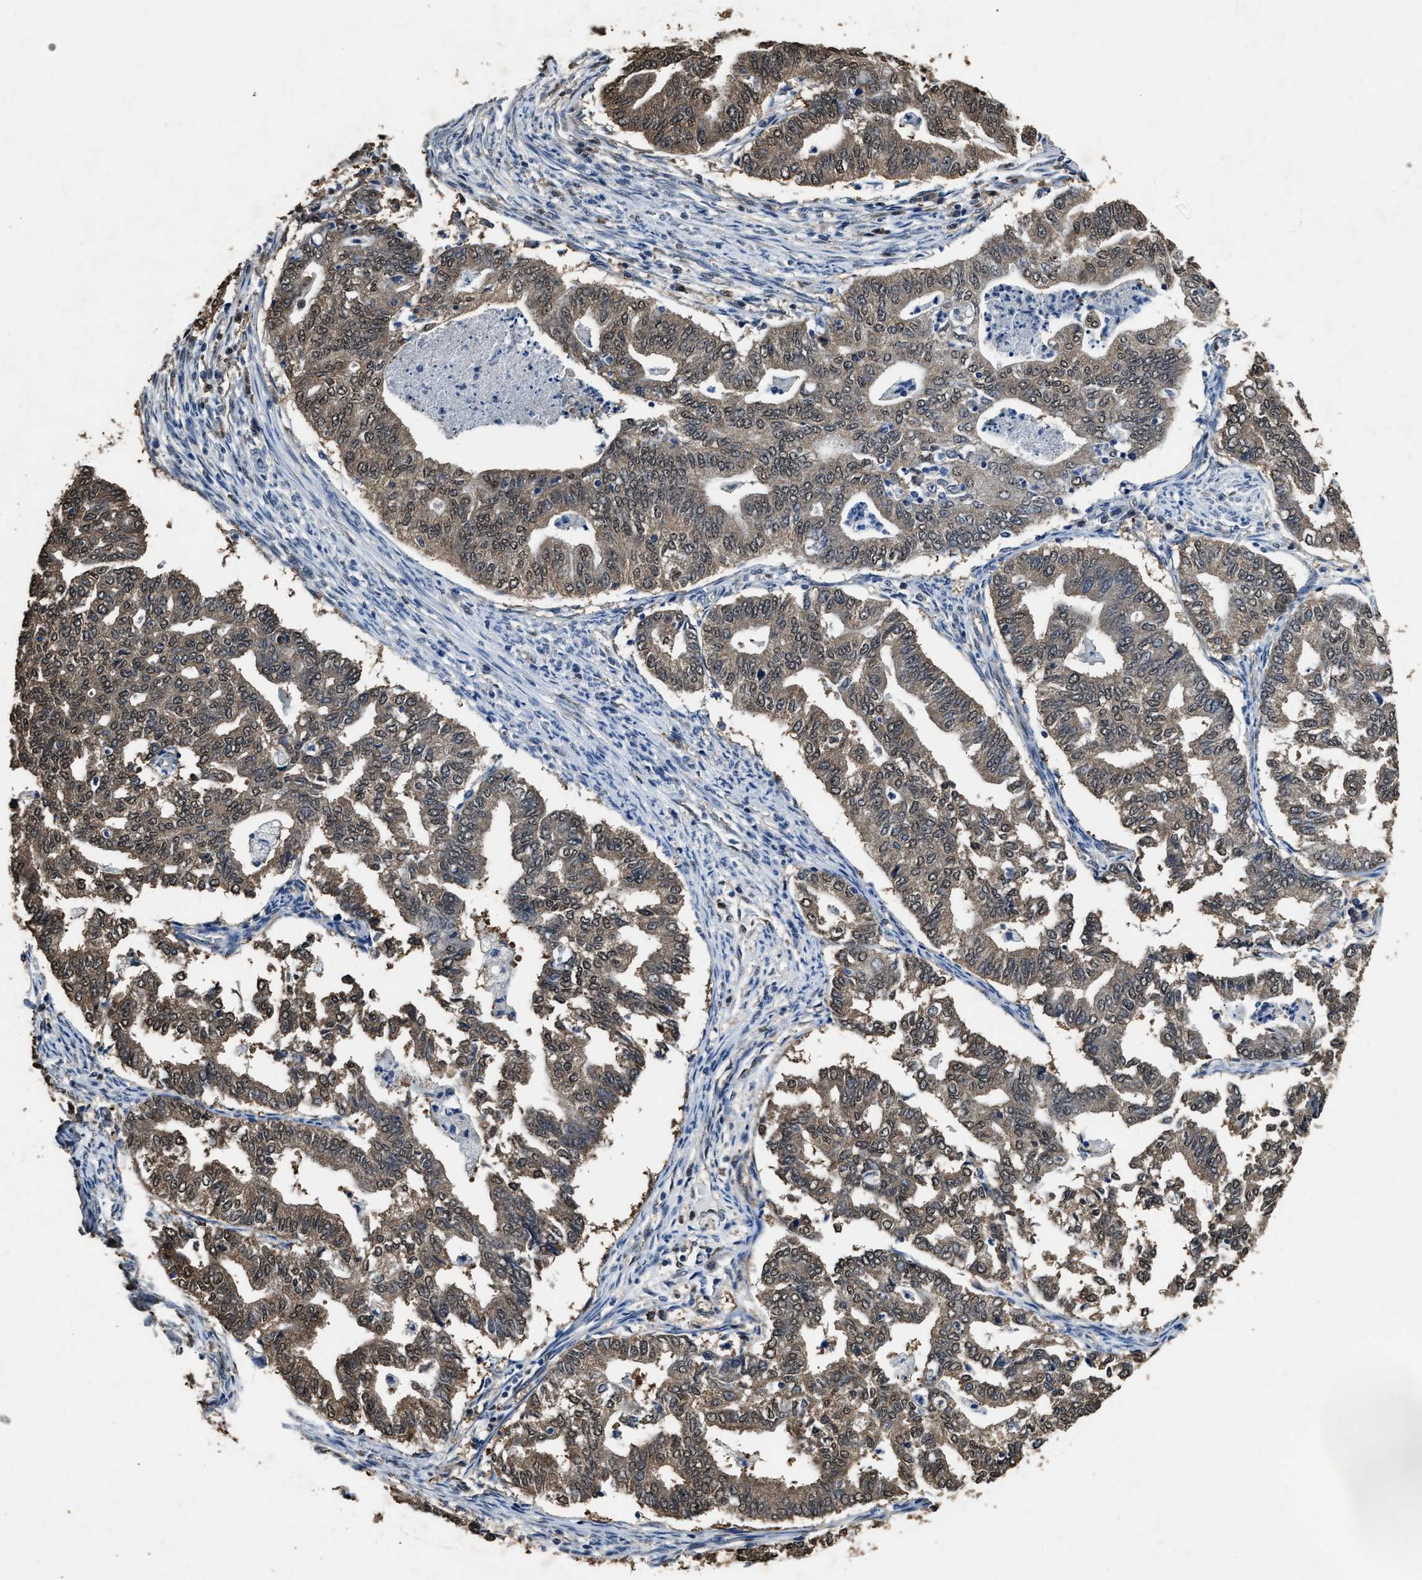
{"staining": {"intensity": "moderate", "quantity": ">75%", "location": "cytoplasmic/membranous,nuclear"}, "tissue": "endometrial cancer", "cell_type": "Tumor cells", "image_type": "cancer", "snomed": [{"axis": "morphology", "description": "Adenocarcinoma, NOS"}, {"axis": "topography", "description": "Endometrium"}], "caption": "Endometrial cancer tissue shows moderate cytoplasmic/membranous and nuclear positivity in about >75% of tumor cells", "gene": "YWHAE", "patient": {"sex": "female", "age": 79}}